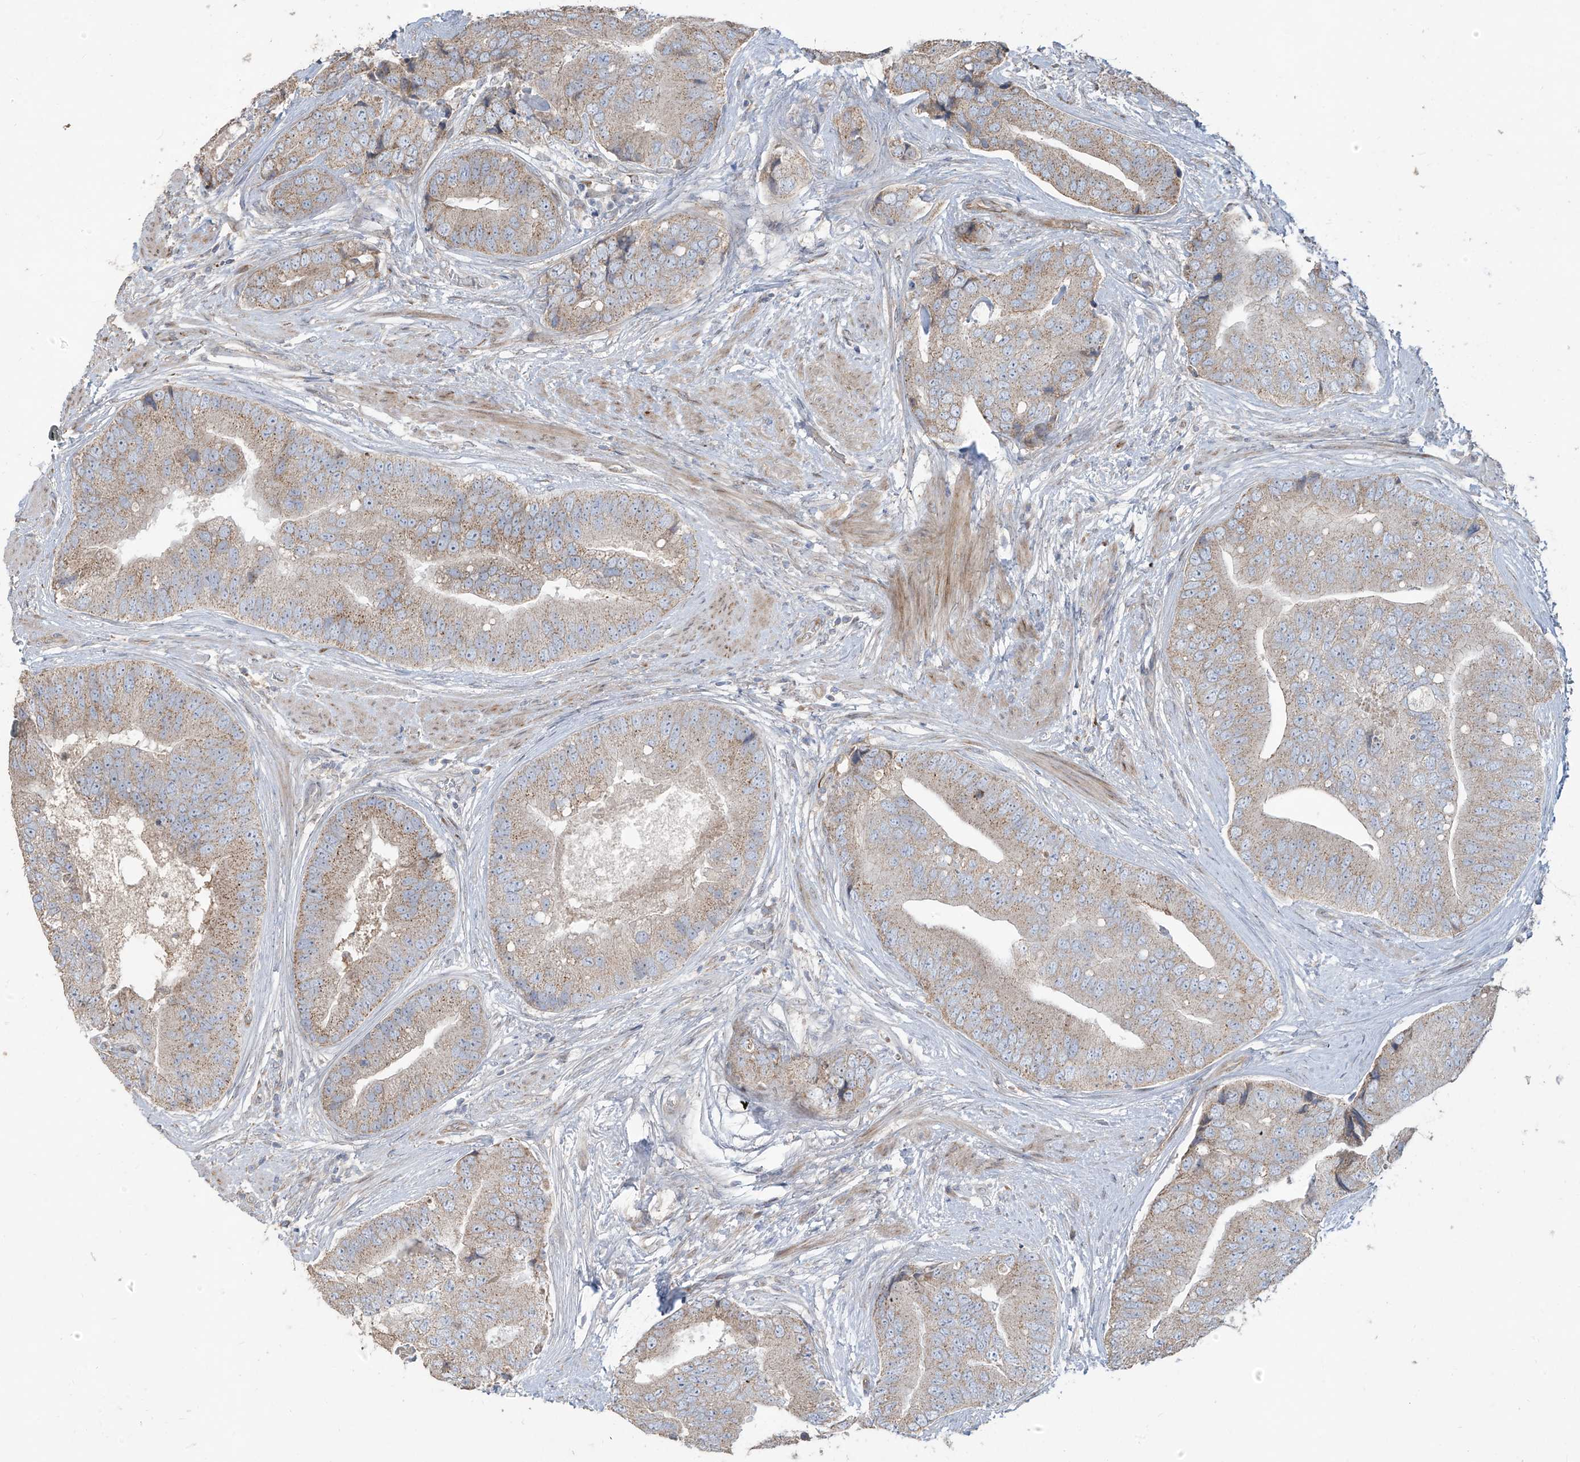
{"staining": {"intensity": "weak", "quantity": ">75%", "location": "cytoplasmic/membranous"}, "tissue": "prostate cancer", "cell_type": "Tumor cells", "image_type": "cancer", "snomed": [{"axis": "morphology", "description": "Adenocarcinoma, High grade"}, {"axis": "topography", "description": "Prostate"}], "caption": "Immunohistochemical staining of human high-grade adenocarcinoma (prostate) reveals low levels of weak cytoplasmic/membranous protein expression in about >75% of tumor cells.", "gene": "ABTB1", "patient": {"sex": "male", "age": 70}}